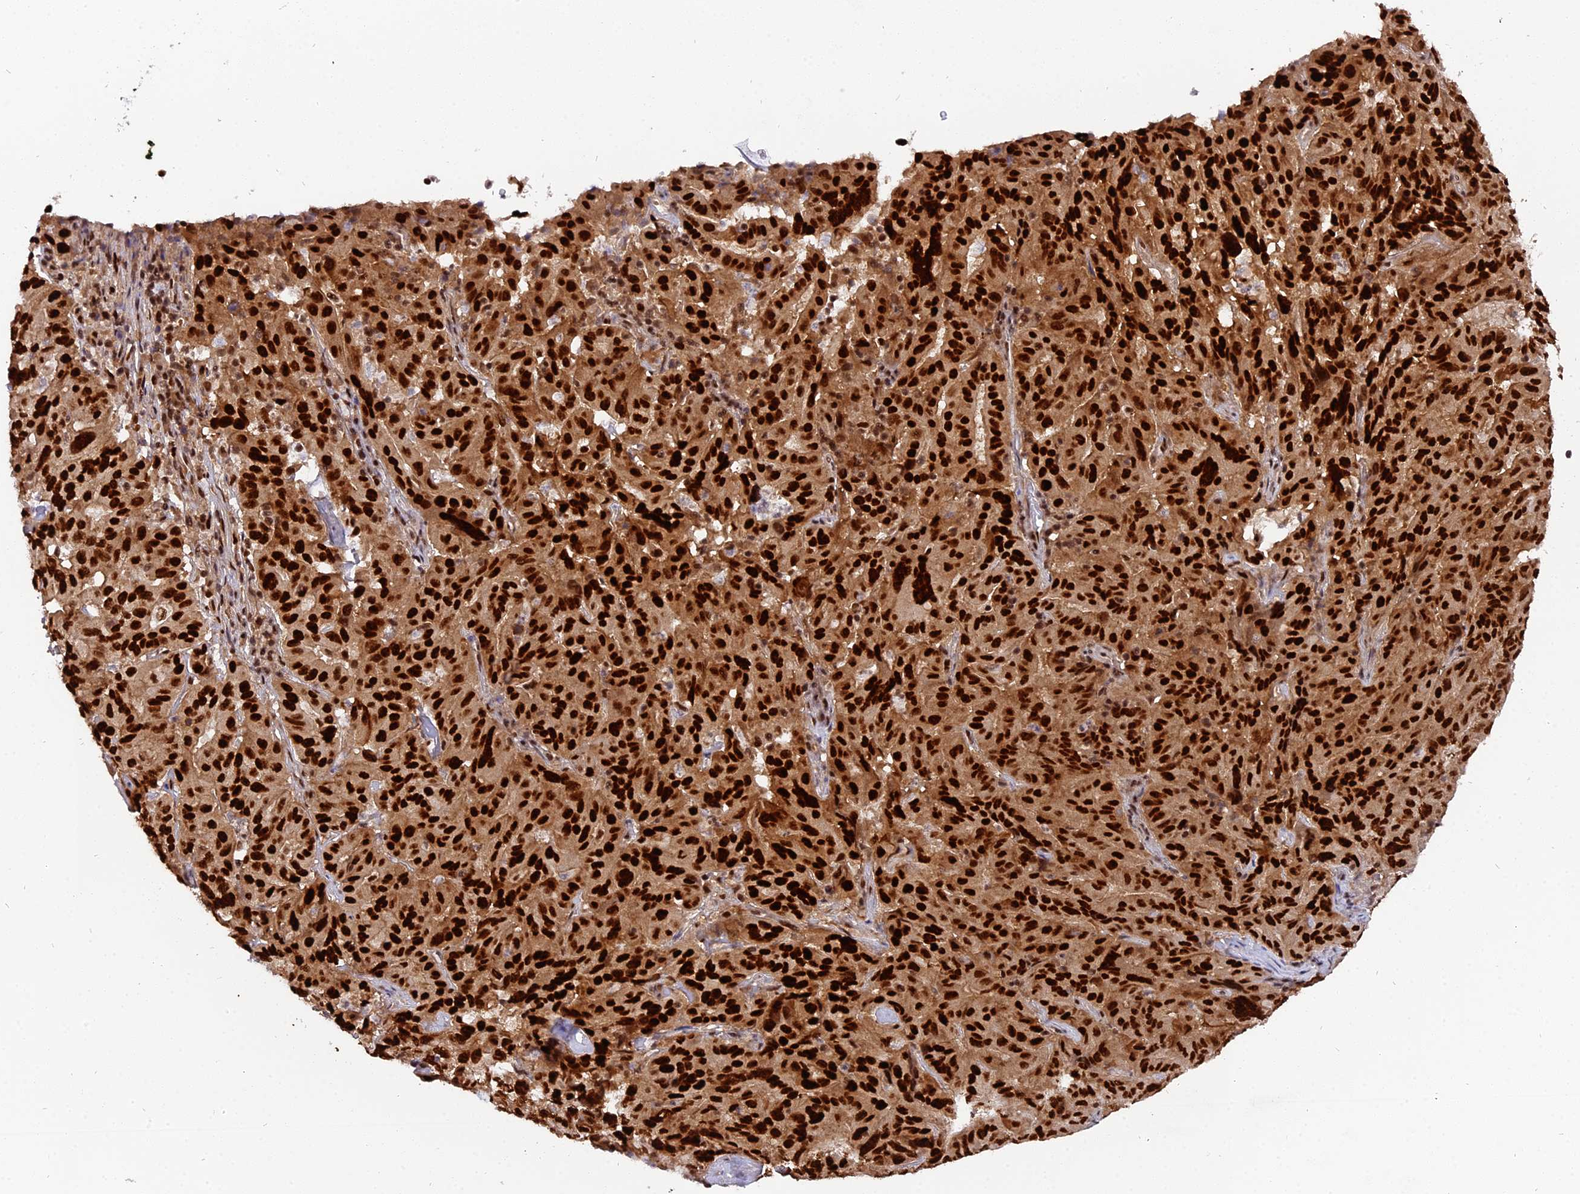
{"staining": {"intensity": "strong", "quantity": ">75%", "location": "cytoplasmic/membranous,nuclear"}, "tissue": "pancreatic cancer", "cell_type": "Tumor cells", "image_type": "cancer", "snomed": [{"axis": "morphology", "description": "Adenocarcinoma, NOS"}, {"axis": "topography", "description": "Pancreas"}], "caption": "The photomicrograph shows a brown stain indicating the presence of a protein in the cytoplasmic/membranous and nuclear of tumor cells in pancreatic cancer. (Brightfield microscopy of DAB IHC at high magnification).", "gene": "RAMAC", "patient": {"sex": "male", "age": 63}}